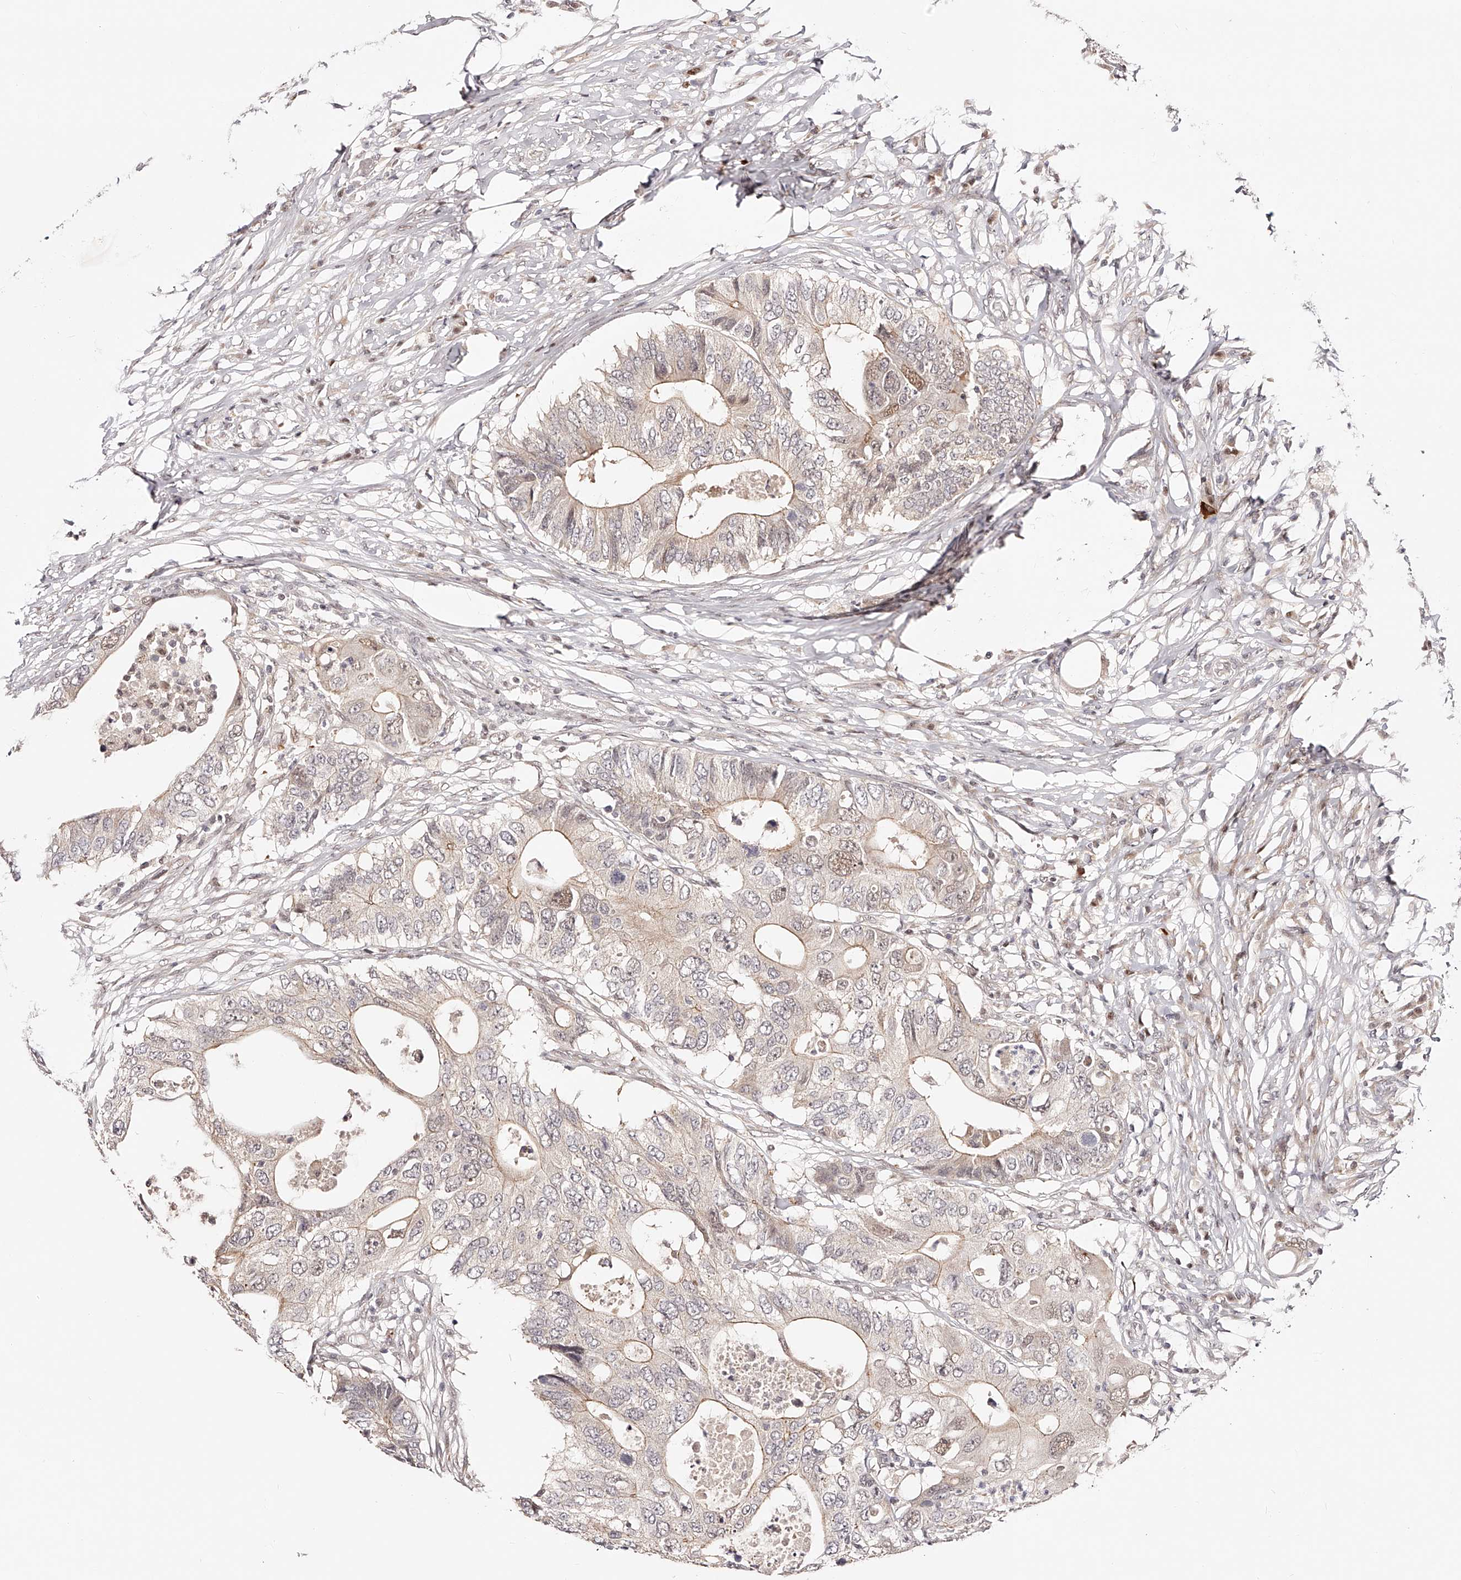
{"staining": {"intensity": "weak", "quantity": "<25%", "location": "cytoplasmic/membranous"}, "tissue": "colorectal cancer", "cell_type": "Tumor cells", "image_type": "cancer", "snomed": [{"axis": "morphology", "description": "Adenocarcinoma, NOS"}, {"axis": "topography", "description": "Colon"}], "caption": "Immunohistochemistry of human colorectal cancer (adenocarcinoma) exhibits no positivity in tumor cells.", "gene": "USF3", "patient": {"sex": "male", "age": 71}}